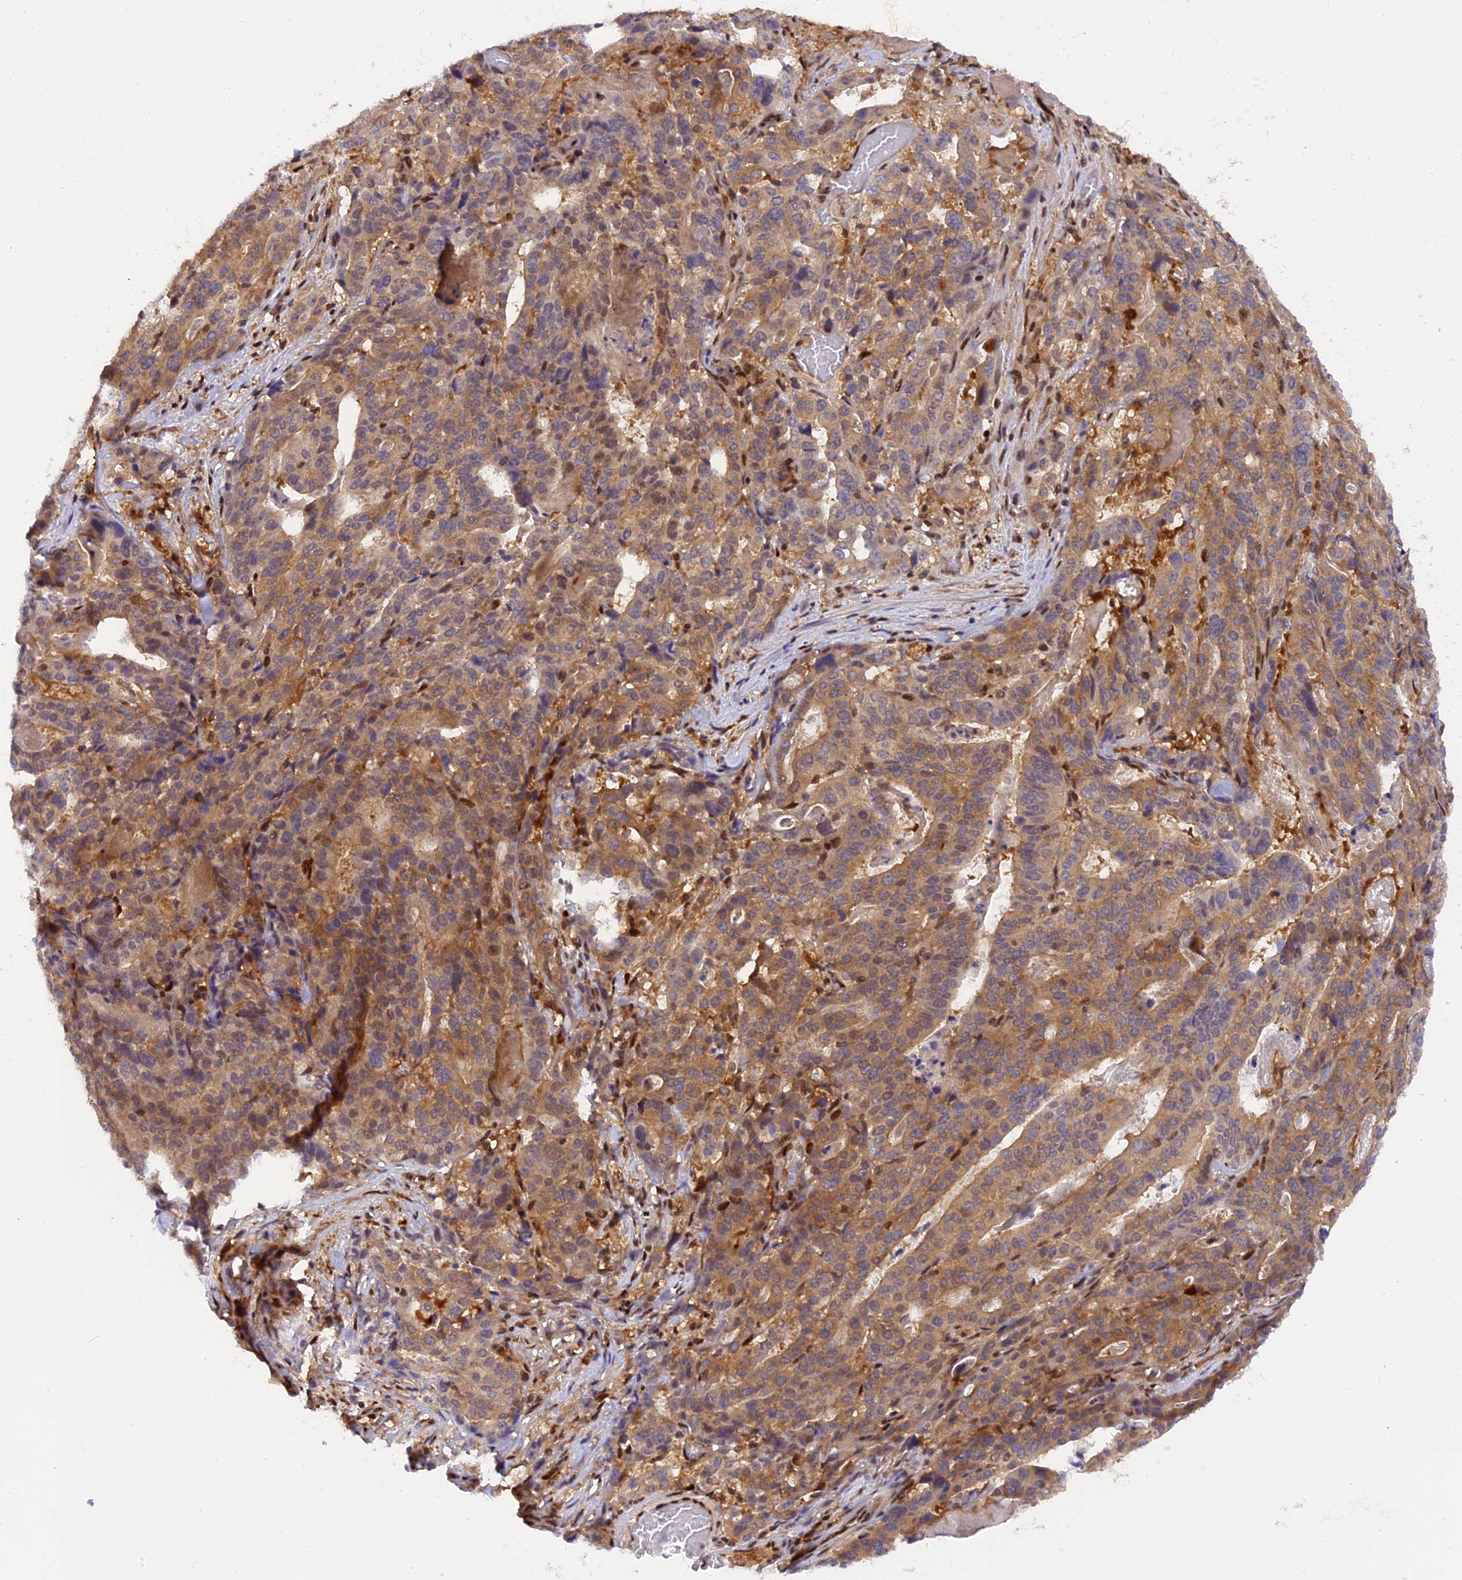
{"staining": {"intensity": "moderate", "quantity": ">75%", "location": "cytoplasmic/membranous,nuclear"}, "tissue": "stomach cancer", "cell_type": "Tumor cells", "image_type": "cancer", "snomed": [{"axis": "morphology", "description": "Adenocarcinoma, NOS"}, {"axis": "topography", "description": "Stomach"}], "caption": "The immunohistochemical stain labels moderate cytoplasmic/membranous and nuclear positivity in tumor cells of adenocarcinoma (stomach) tissue.", "gene": "RABGGTA", "patient": {"sex": "male", "age": 48}}